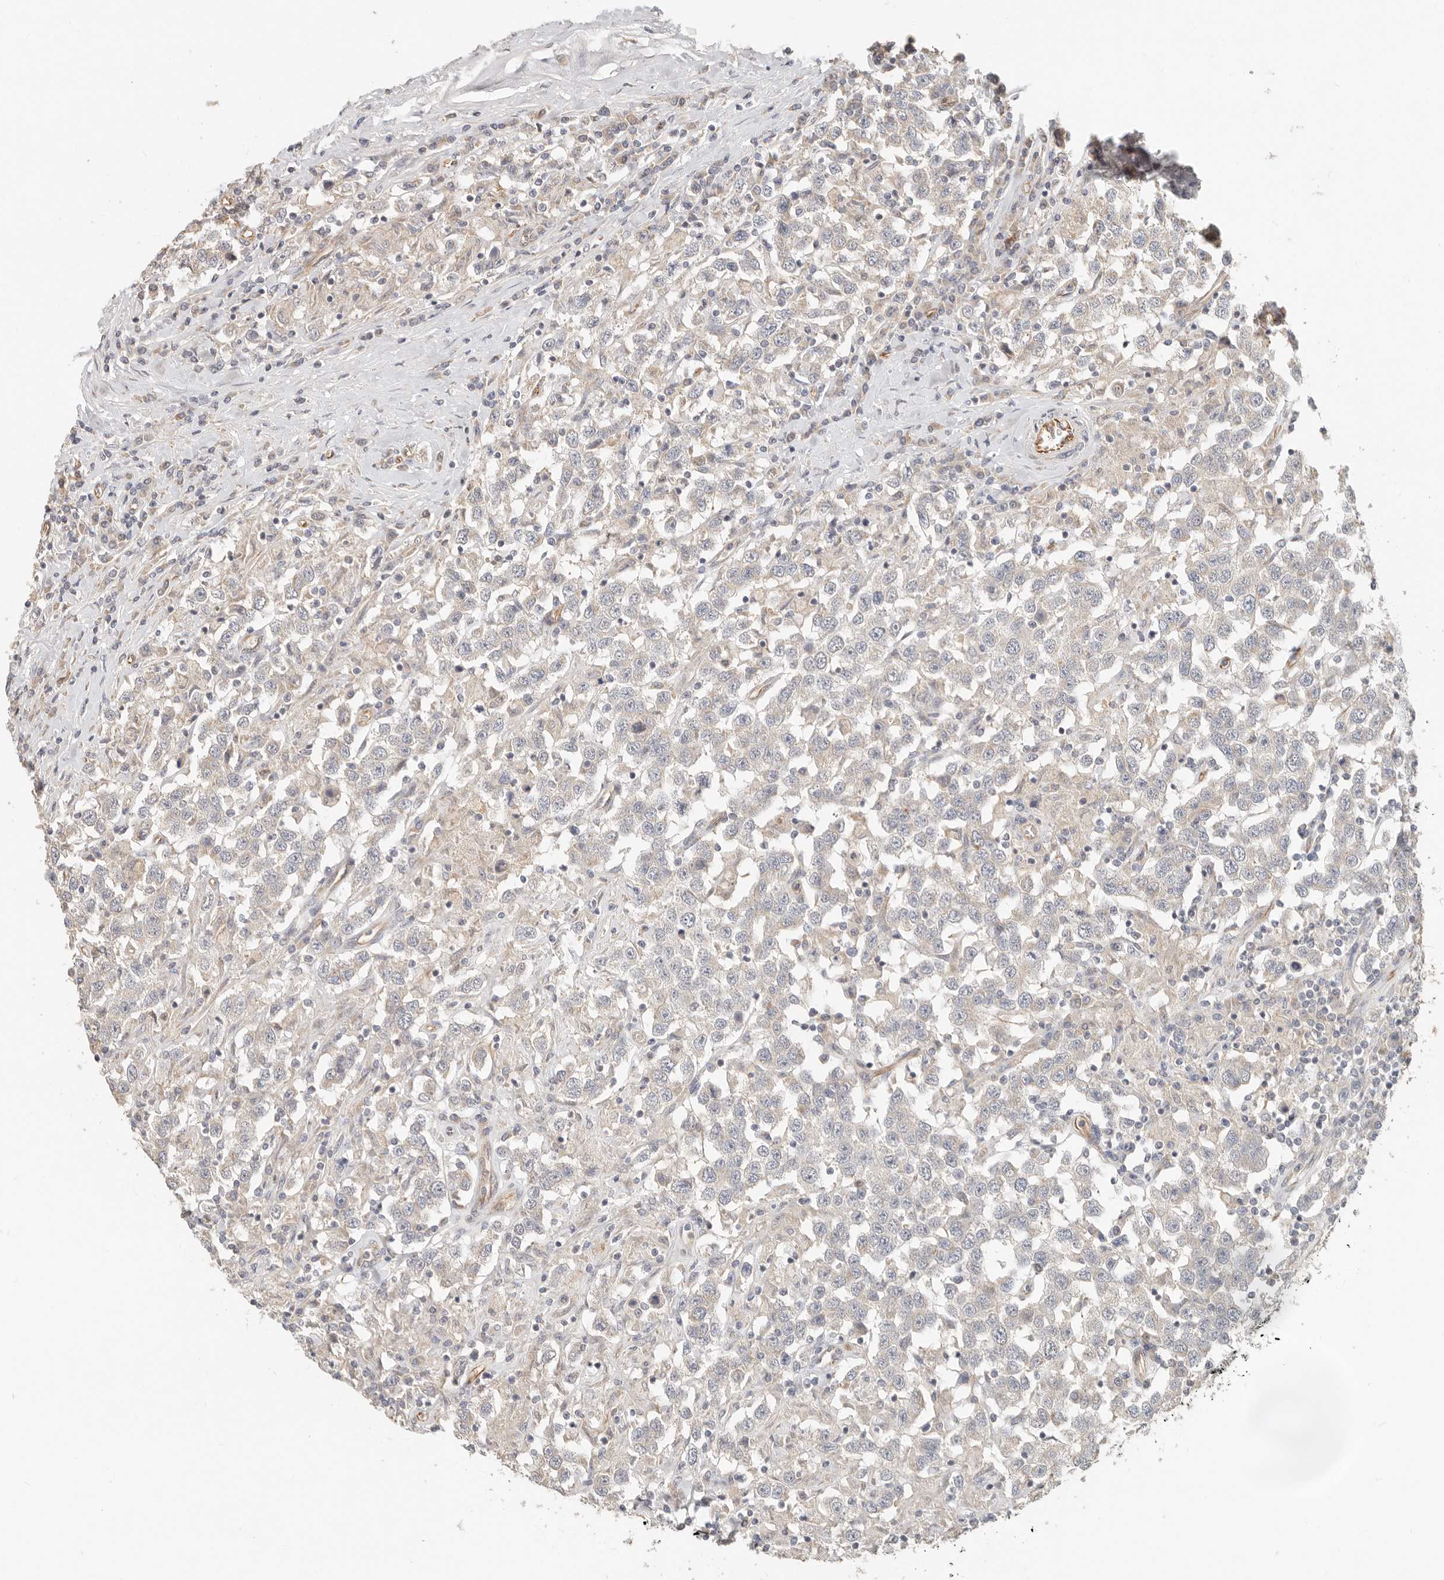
{"staining": {"intensity": "negative", "quantity": "none", "location": "none"}, "tissue": "testis cancer", "cell_type": "Tumor cells", "image_type": "cancer", "snomed": [{"axis": "morphology", "description": "Seminoma, NOS"}, {"axis": "topography", "description": "Testis"}], "caption": "There is no significant positivity in tumor cells of testis cancer (seminoma).", "gene": "SPRING1", "patient": {"sex": "male", "age": 41}}